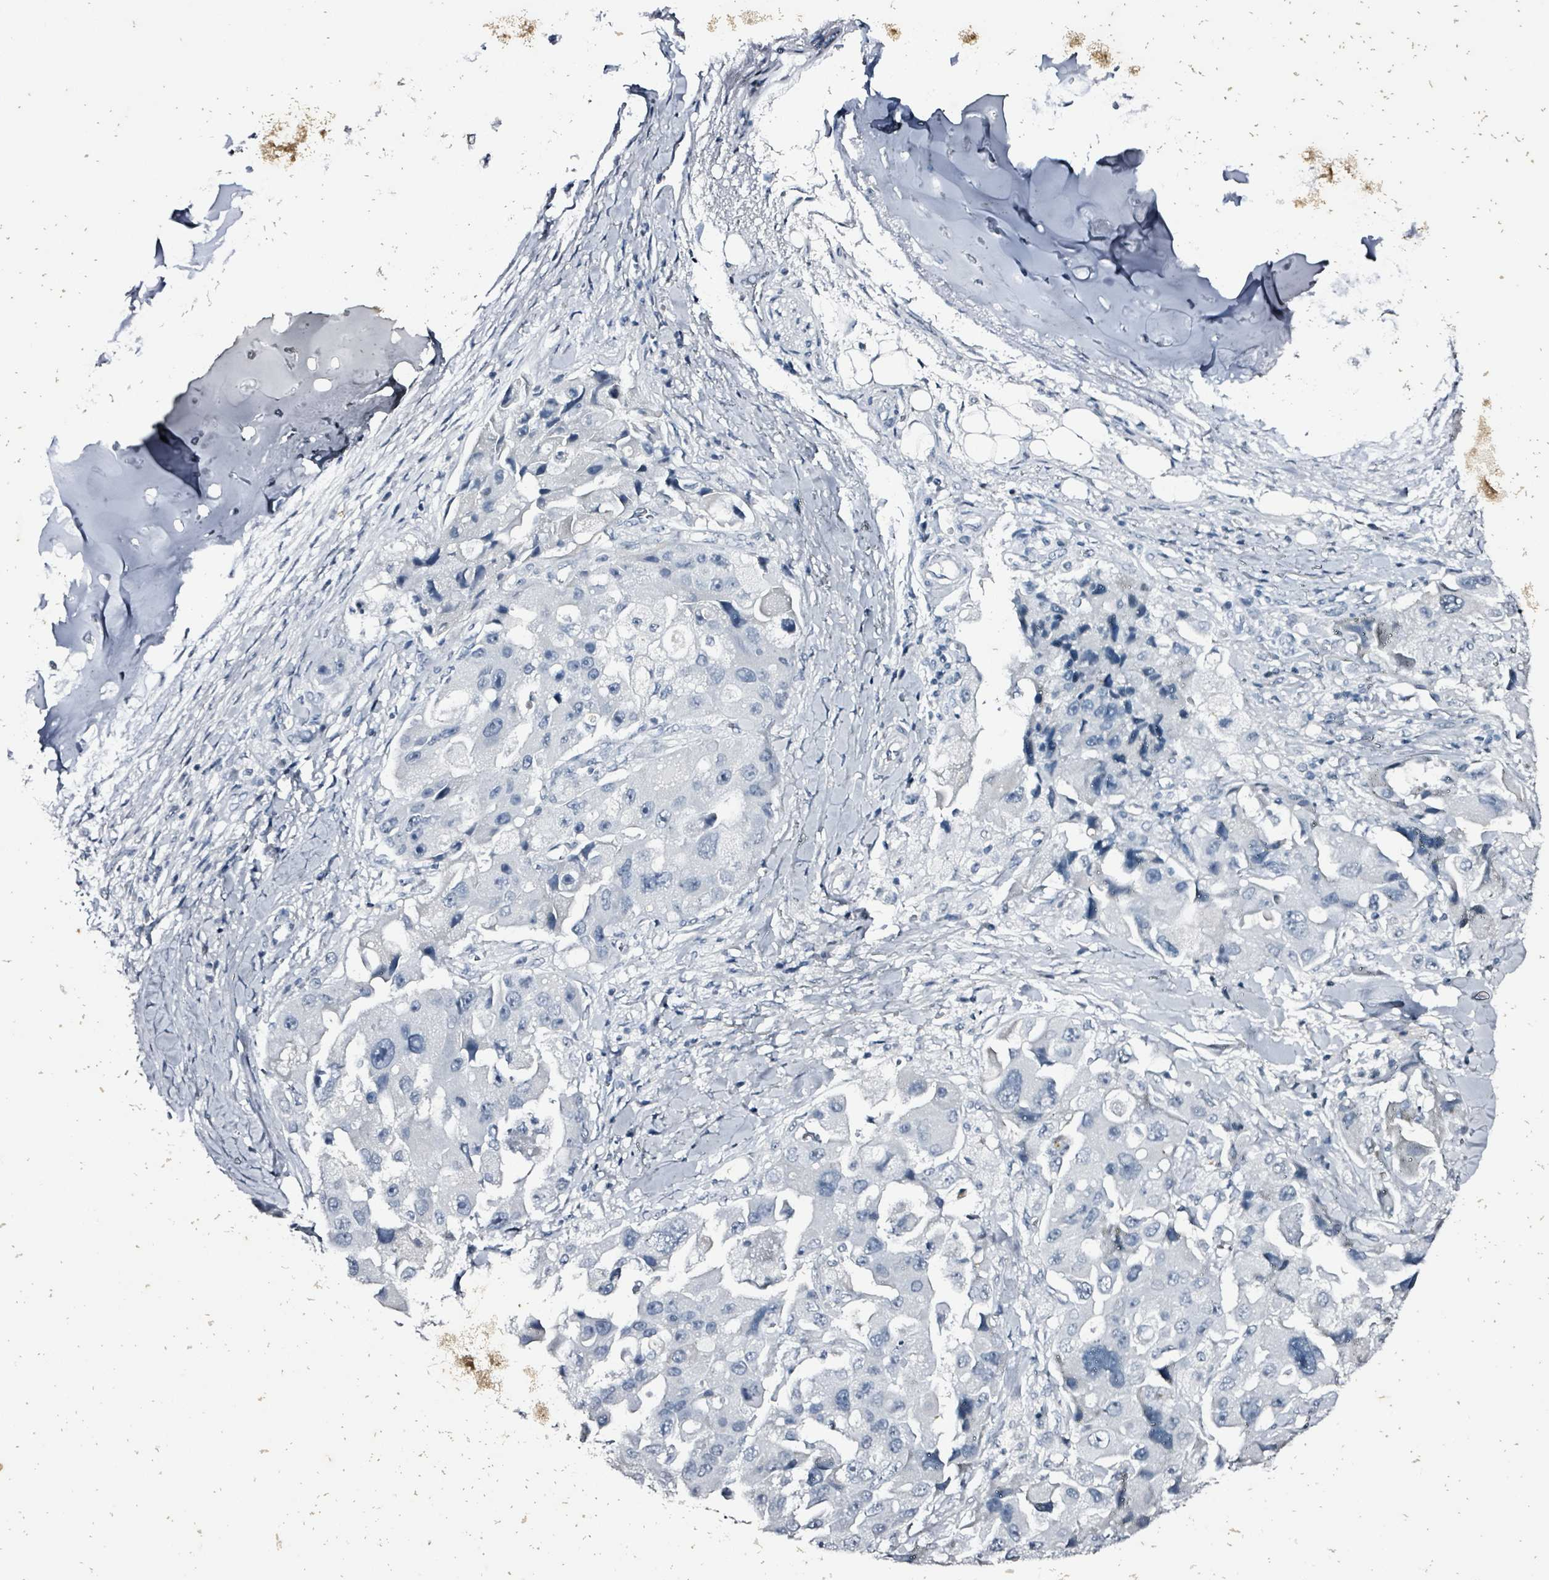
{"staining": {"intensity": "negative", "quantity": "none", "location": "none"}, "tissue": "lung cancer", "cell_type": "Tumor cells", "image_type": "cancer", "snomed": [{"axis": "morphology", "description": "Adenocarcinoma, NOS"}, {"axis": "topography", "description": "Lung"}], "caption": "This is an immunohistochemistry histopathology image of lung adenocarcinoma. There is no positivity in tumor cells.", "gene": "CA9", "patient": {"sex": "female", "age": 54}}